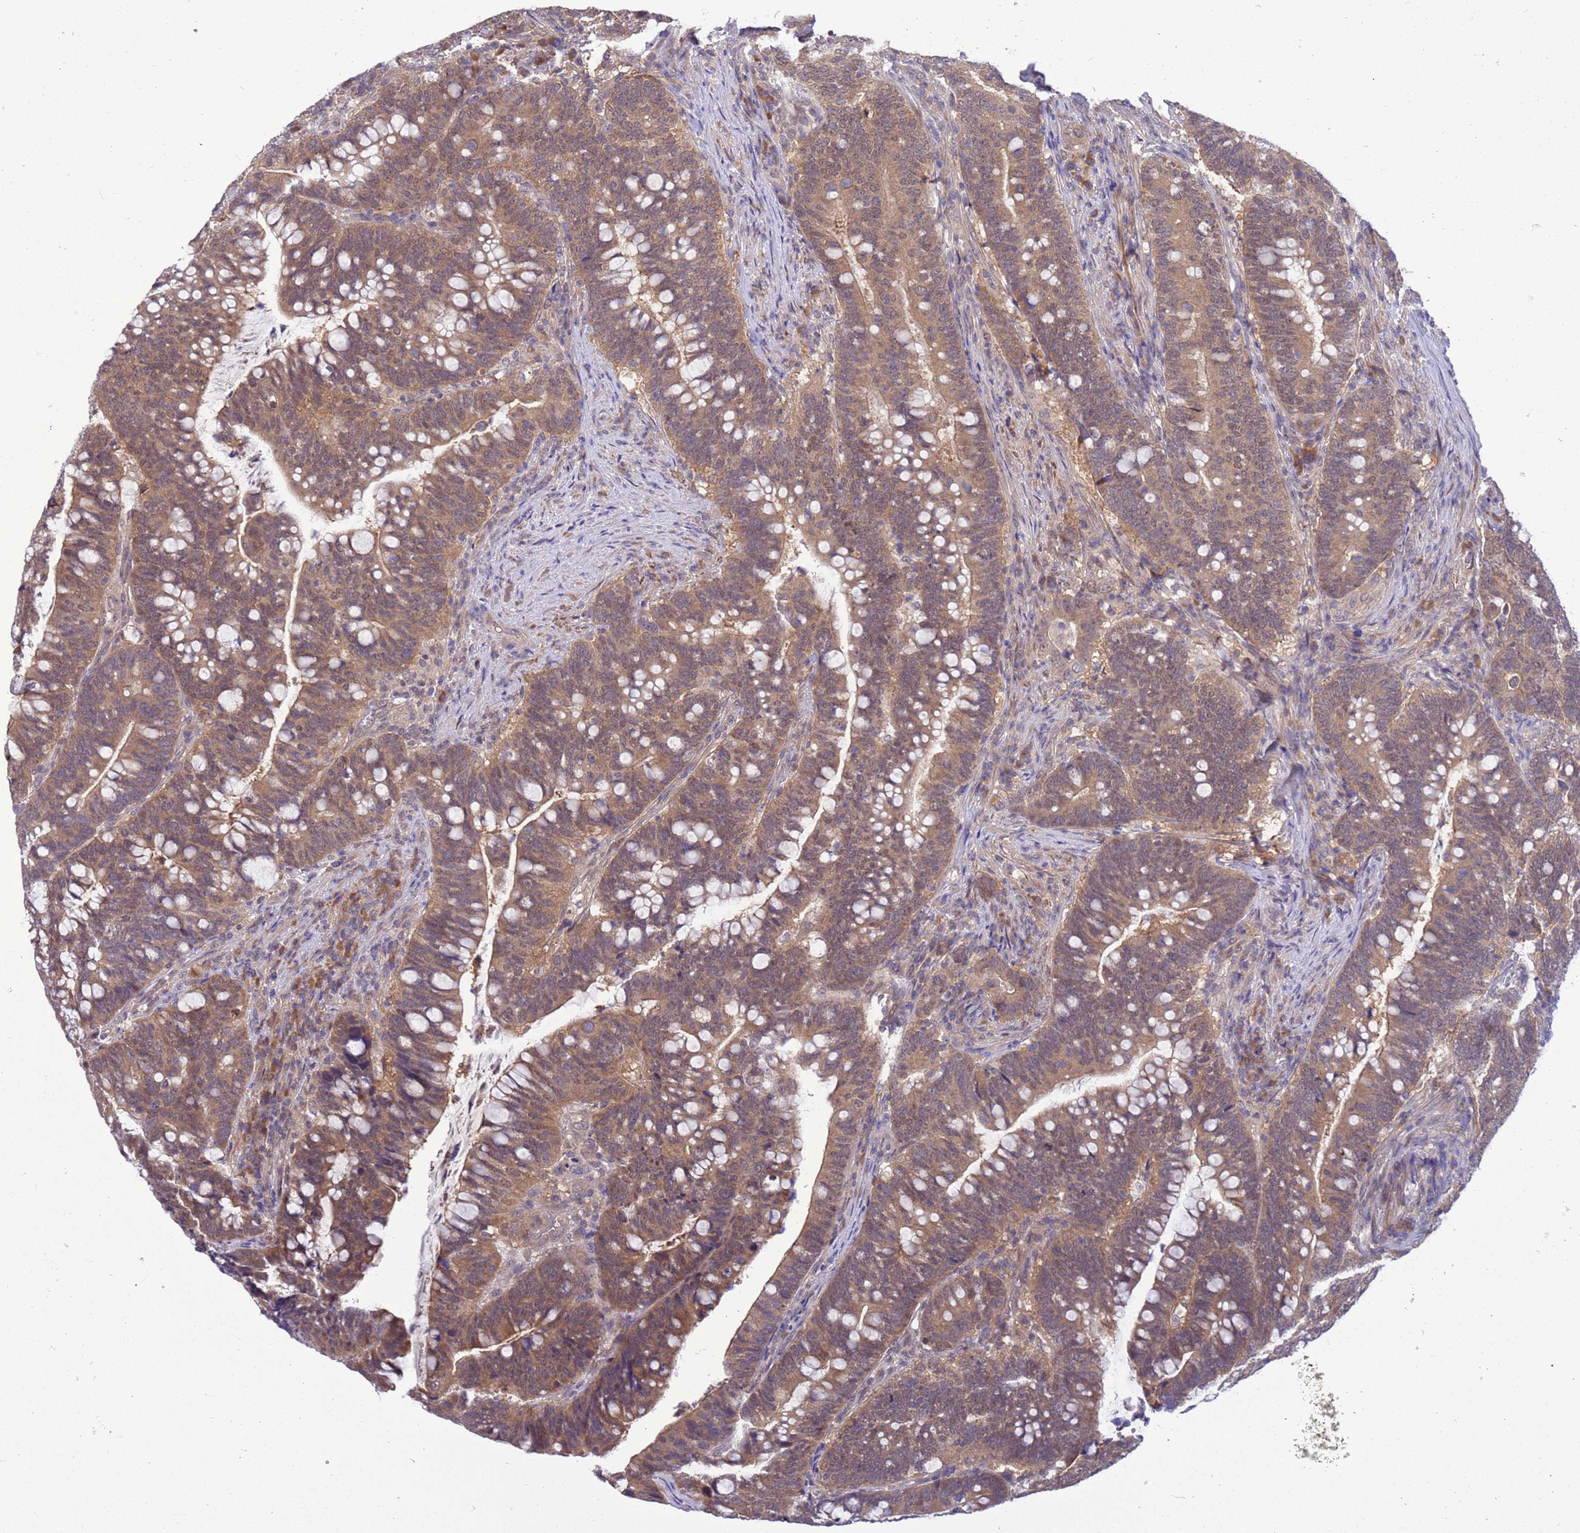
{"staining": {"intensity": "moderate", "quantity": ">75%", "location": "cytoplasmic/membranous,nuclear"}, "tissue": "colorectal cancer", "cell_type": "Tumor cells", "image_type": "cancer", "snomed": [{"axis": "morphology", "description": "Normal tissue, NOS"}, {"axis": "morphology", "description": "Adenocarcinoma, NOS"}, {"axis": "topography", "description": "Colon"}], "caption": "Immunohistochemical staining of colorectal adenocarcinoma exhibits moderate cytoplasmic/membranous and nuclear protein positivity in about >75% of tumor cells. (DAB (3,3'-diaminobenzidine) IHC with brightfield microscopy, high magnification).", "gene": "ZNF461", "patient": {"sex": "female", "age": 66}}